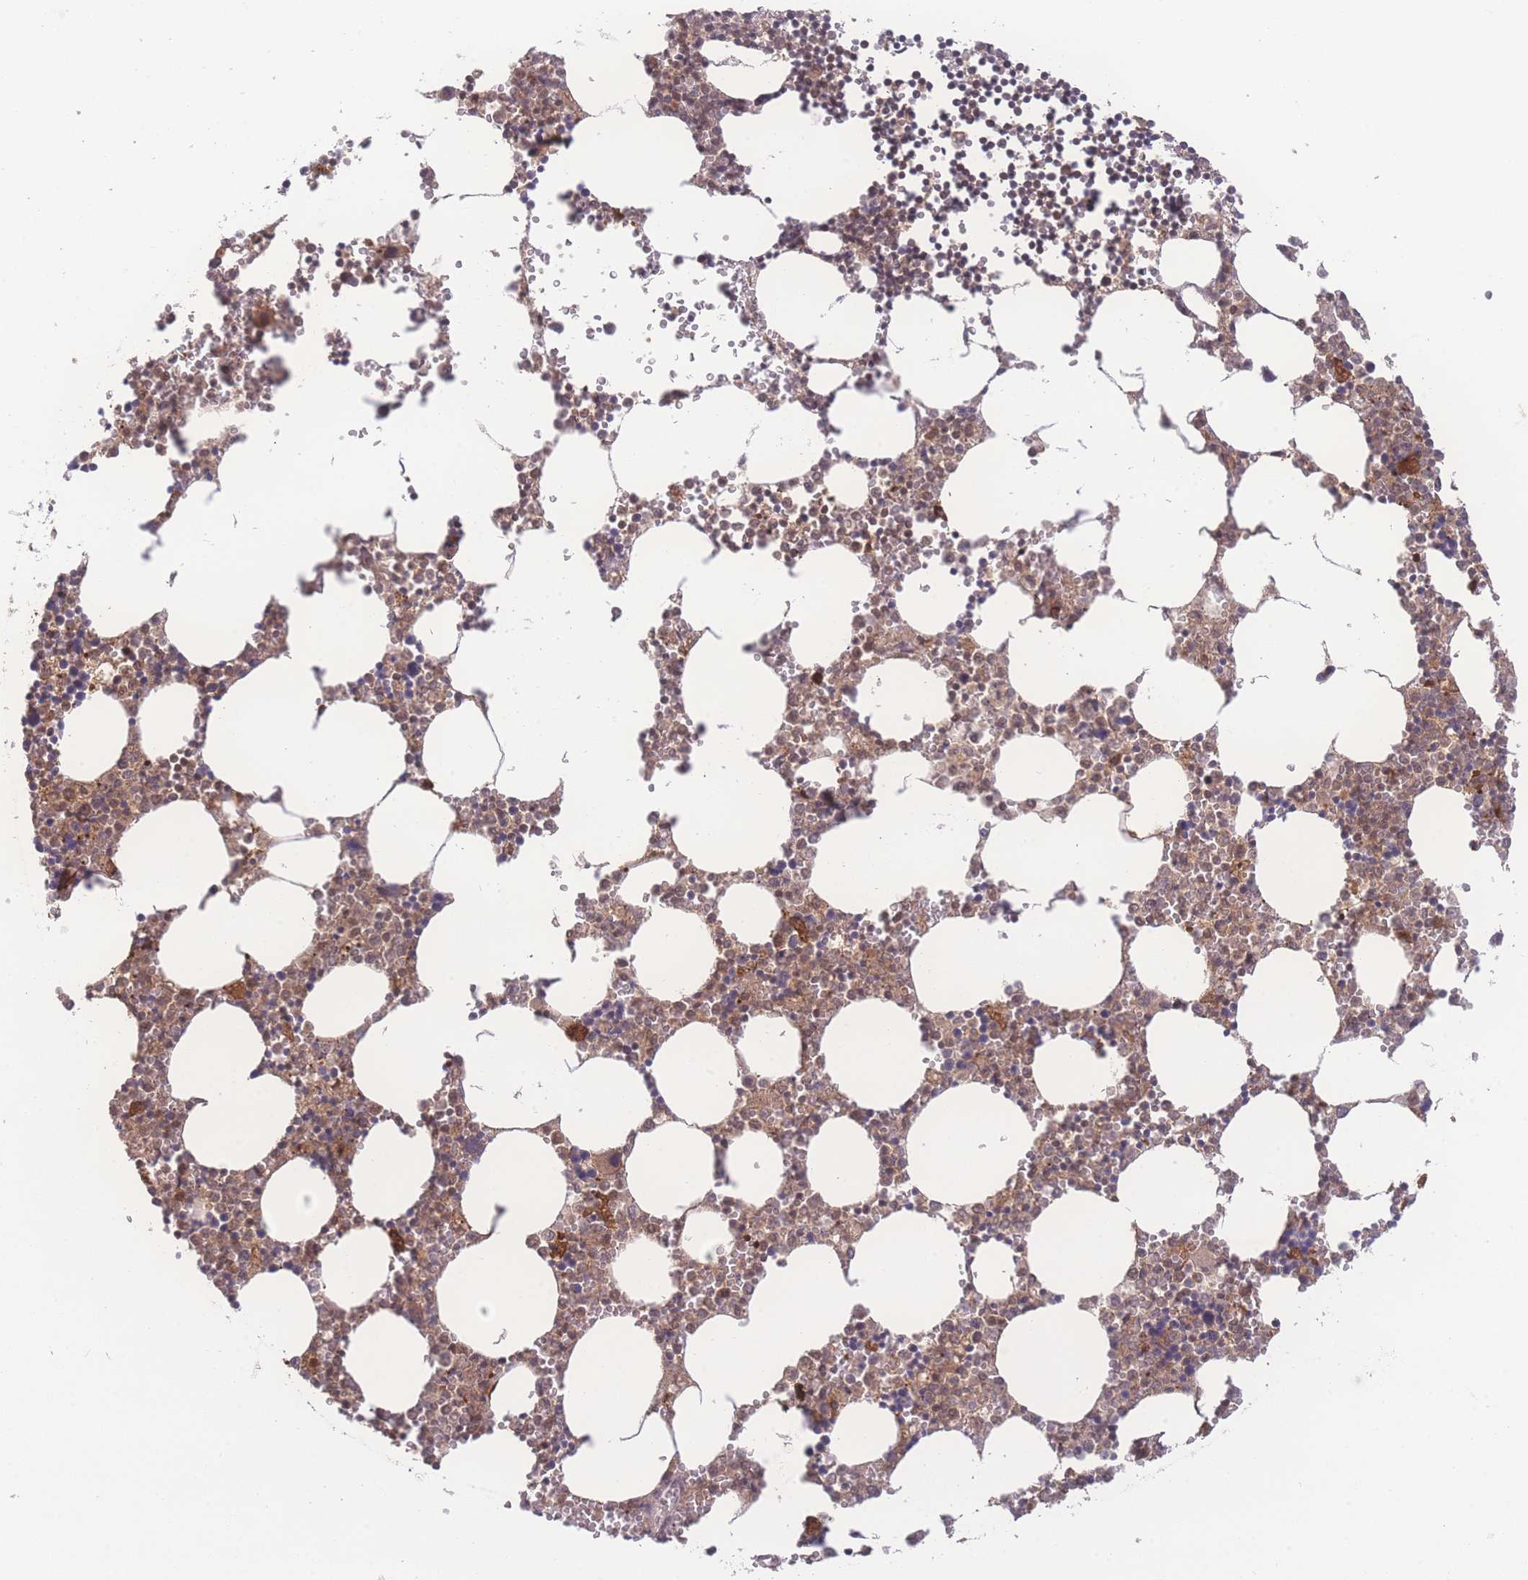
{"staining": {"intensity": "strong", "quantity": "25%-75%", "location": "nuclear"}, "tissue": "bone marrow", "cell_type": "Hematopoietic cells", "image_type": "normal", "snomed": [{"axis": "morphology", "description": "Normal tissue, NOS"}, {"axis": "topography", "description": "Bone marrow"}], "caption": "Human bone marrow stained with a brown dye displays strong nuclear positive staining in about 25%-75% of hematopoietic cells.", "gene": "RAVER1", "patient": {"sex": "female", "age": 64}}